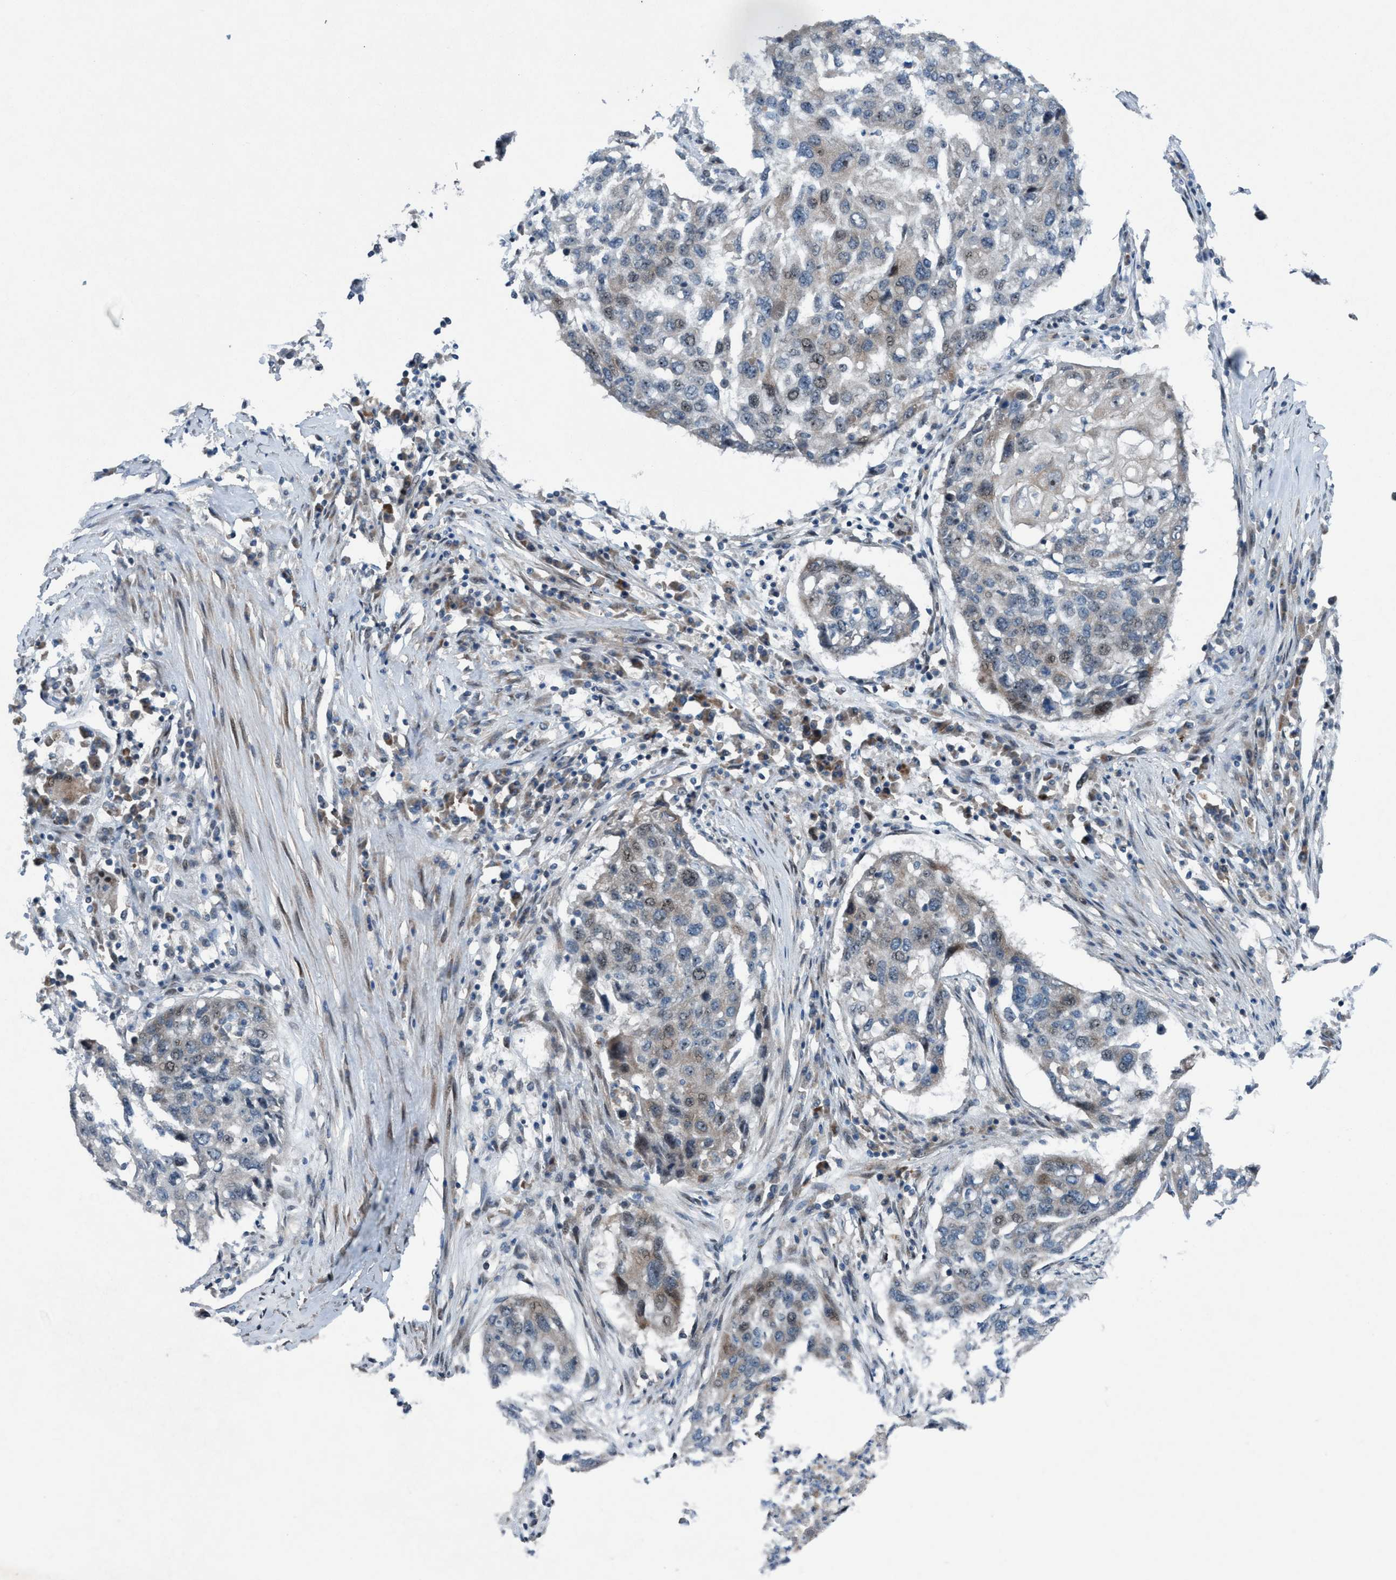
{"staining": {"intensity": "negative", "quantity": "none", "location": "none"}, "tissue": "lung cancer", "cell_type": "Tumor cells", "image_type": "cancer", "snomed": [{"axis": "morphology", "description": "Squamous cell carcinoma, NOS"}, {"axis": "topography", "description": "Lung"}], "caption": "IHC image of human lung cancer (squamous cell carcinoma) stained for a protein (brown), which displays no positivity in tumor cells.", "gene": "NISCH", "patient": {"sex": "female", "age": 63}}